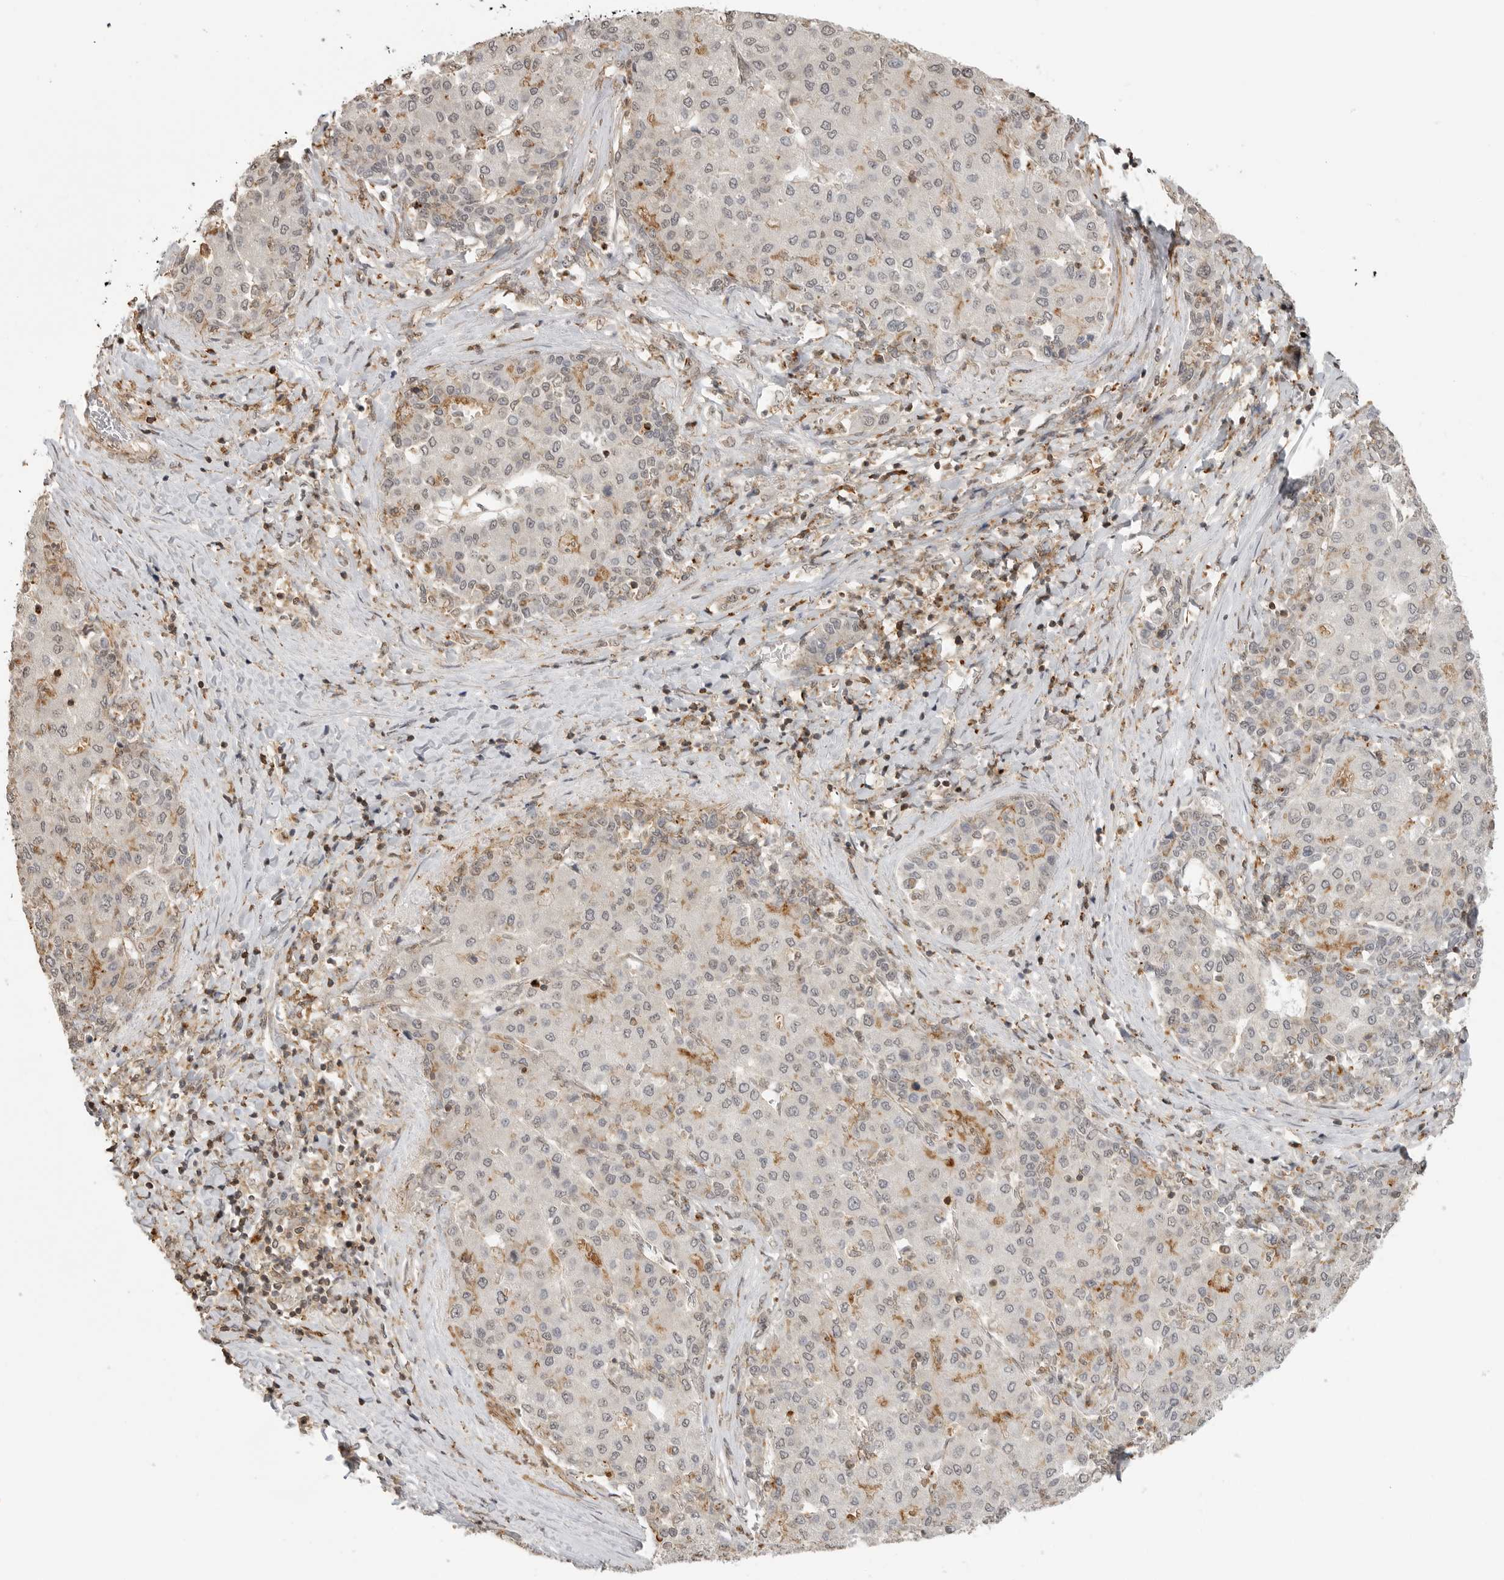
{"staining": {"intensity": "moderate", "quantity": "<25%", "location": "cytoplasmic/membranous"}, "tissue": "liver cancer", "cell_type": "Tumor cells", "image_type": "cancer", "snomed": [{"axis": "morphology", "description": "Carcinoma, Hepatocellular, NOS"}, {"axis": "topography", "description": "Liver"}], "caption": "Liver hepatocellular carcinoma tissue shows moderate cytoplasmic/membranous staining in about <25% of tumor cells", "gene": "GPC2", "patient": {"sex": "male", "age": 65}}